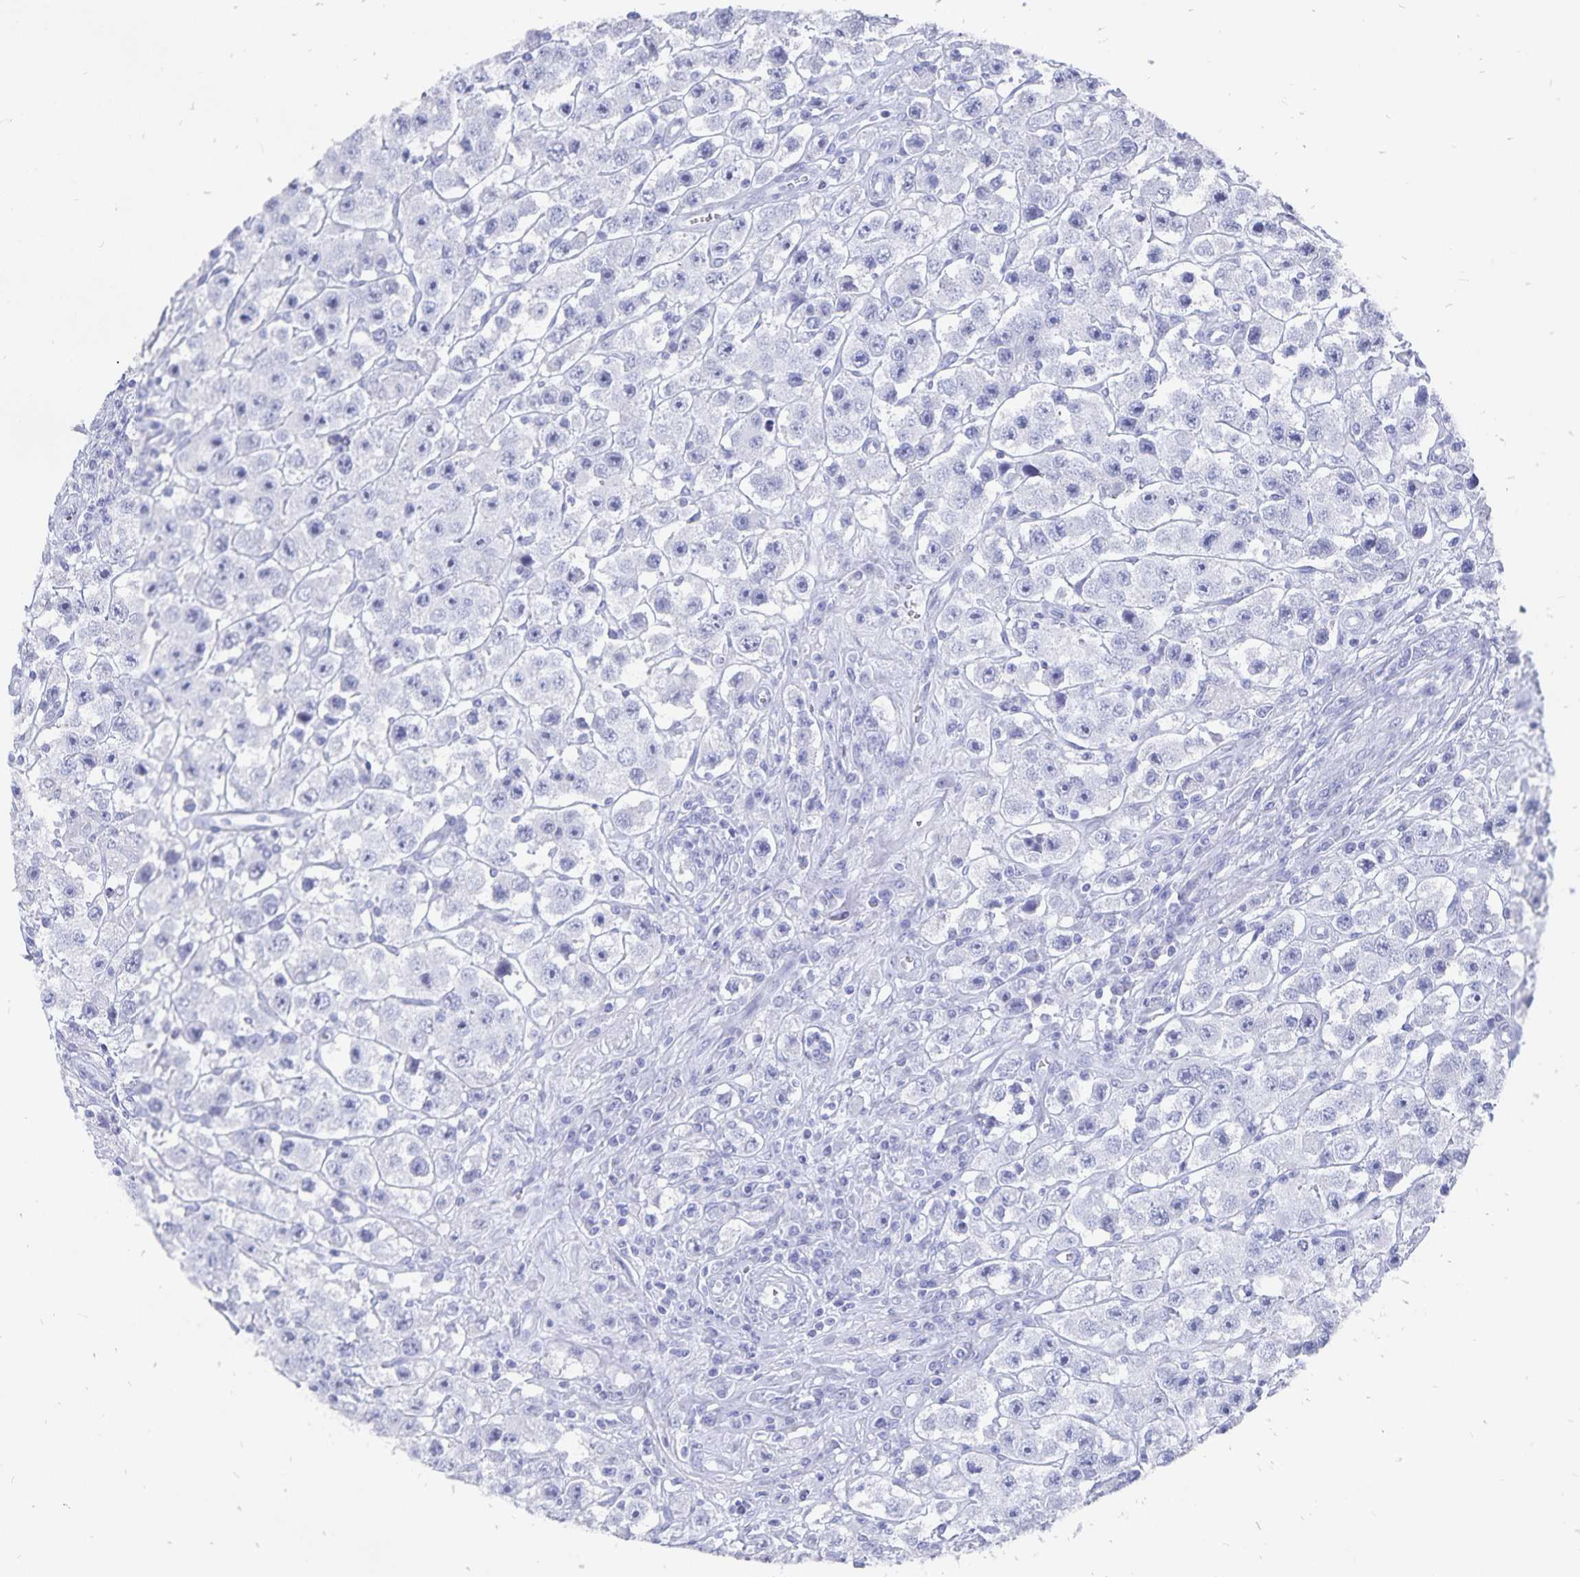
{"staining": {"intensity": "negative", "quantity": "none", "location": "none"}, "tissue": "testis cancer", "cell_type": "Tumor cells", "image_type": "cancer", "snomed": [{"axis": "morphology", "description": "Seminoma, NOS"}, {"axis": "topography", "description": "Testis"}], "caption": "Tumor cells show no significant protein staining in seminoma (testis). (Brightfield microscopy of DAB (3,3'-diaminobenzidine) immunohistochemistry at high magnification).", "gene": "ADH1A", "patient": {"sex": "male", "age": 45}}